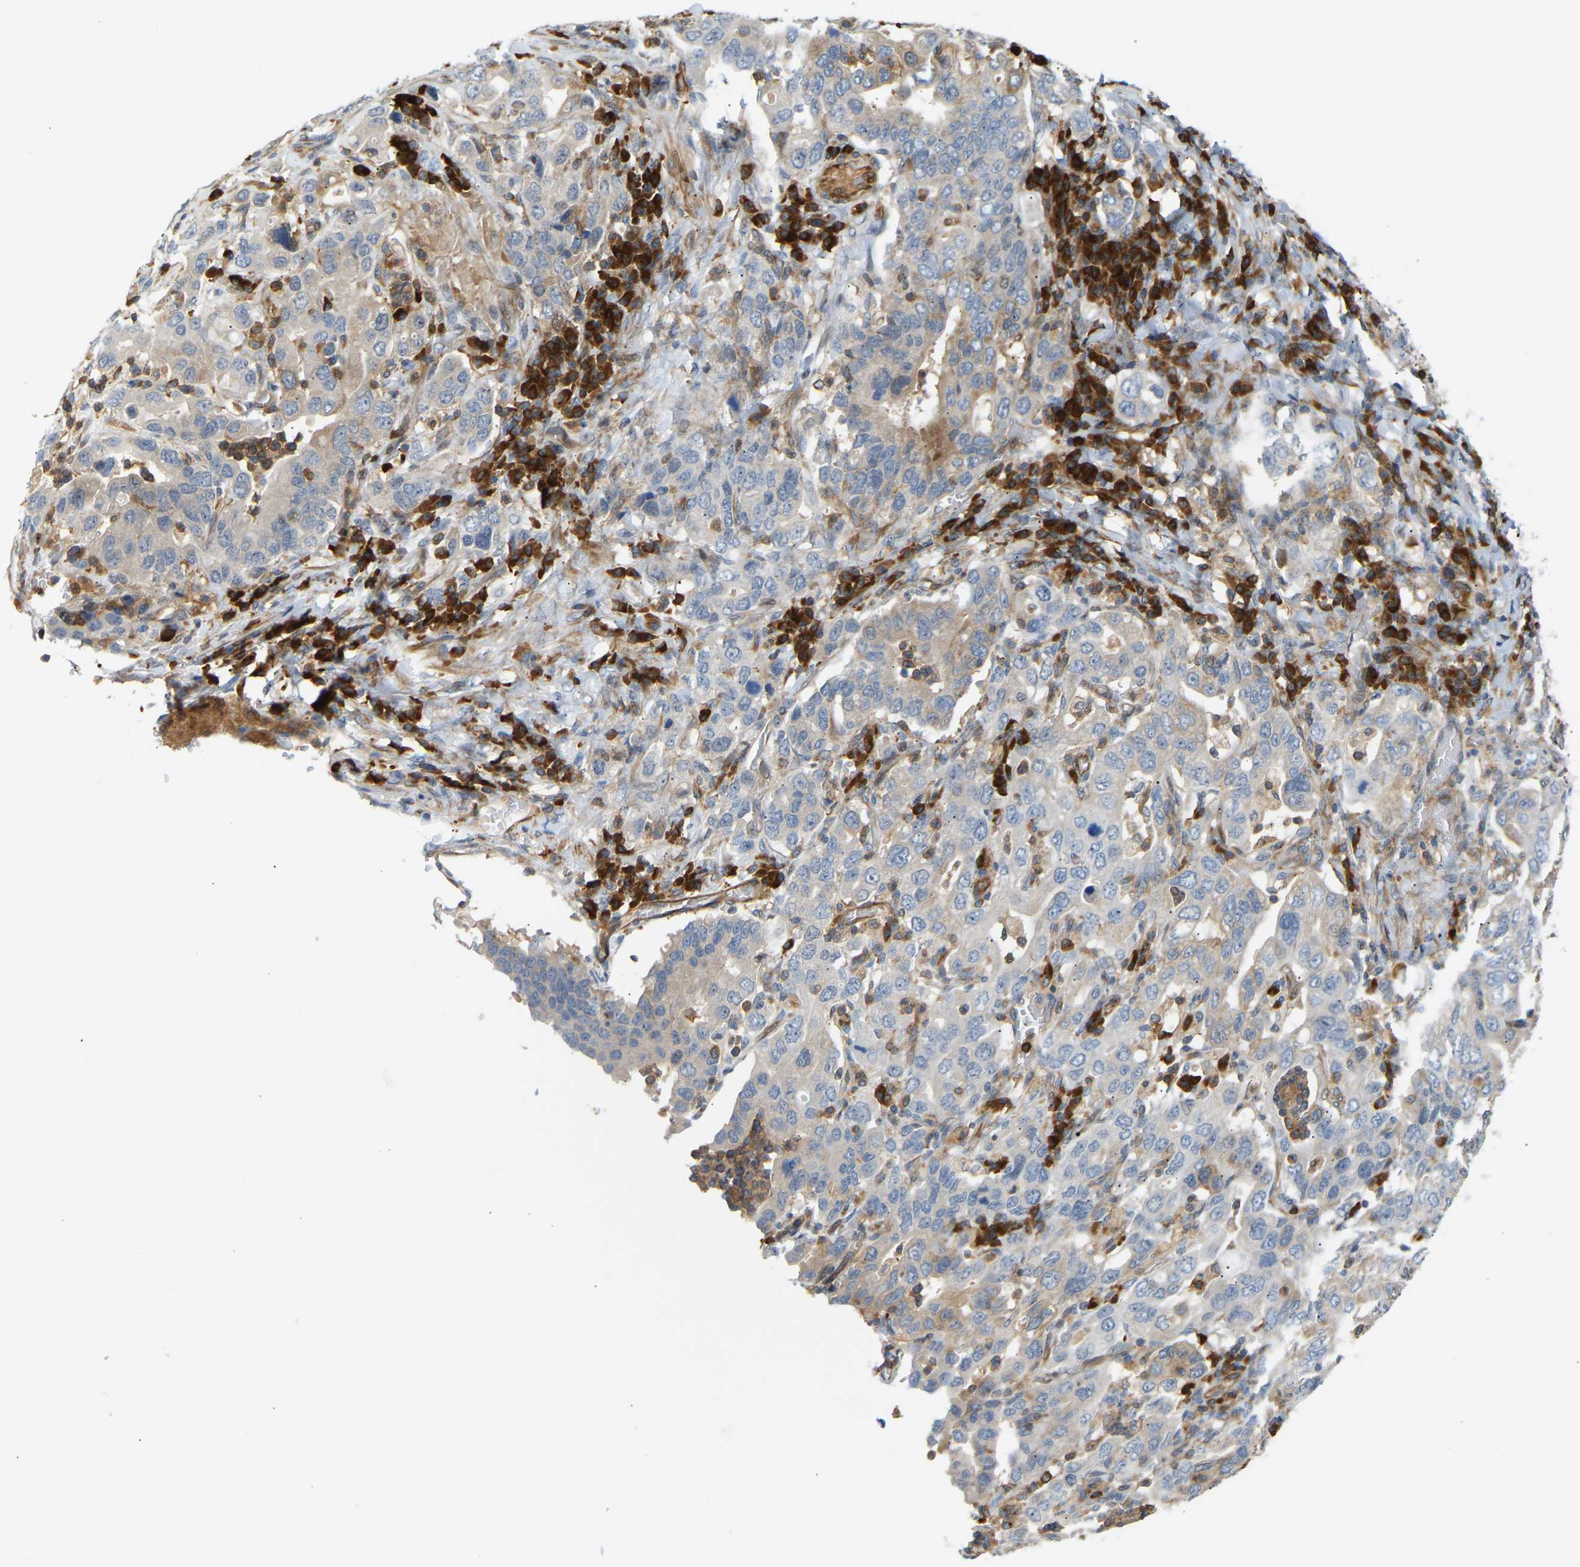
{"staining": {"intensity": "weak", "quantity": "<25%", "location": "cytoplasmic/membranous"}, "tissue": "stomach cancer", "cell_type": "Tumor cells", "image_type": "cancer", "snomed": [{"axis": "morphology", "description": "Adenocarcinoma, NOS"}, {"axis": "topography", "description": "Stomach, upper"}], "caption": "Immunohistochemical staining of human stomach cancer displays no significant positivity in tumor cells.", "gene": "PLCG2", "patient": {"sex": "male", "age": 62}}